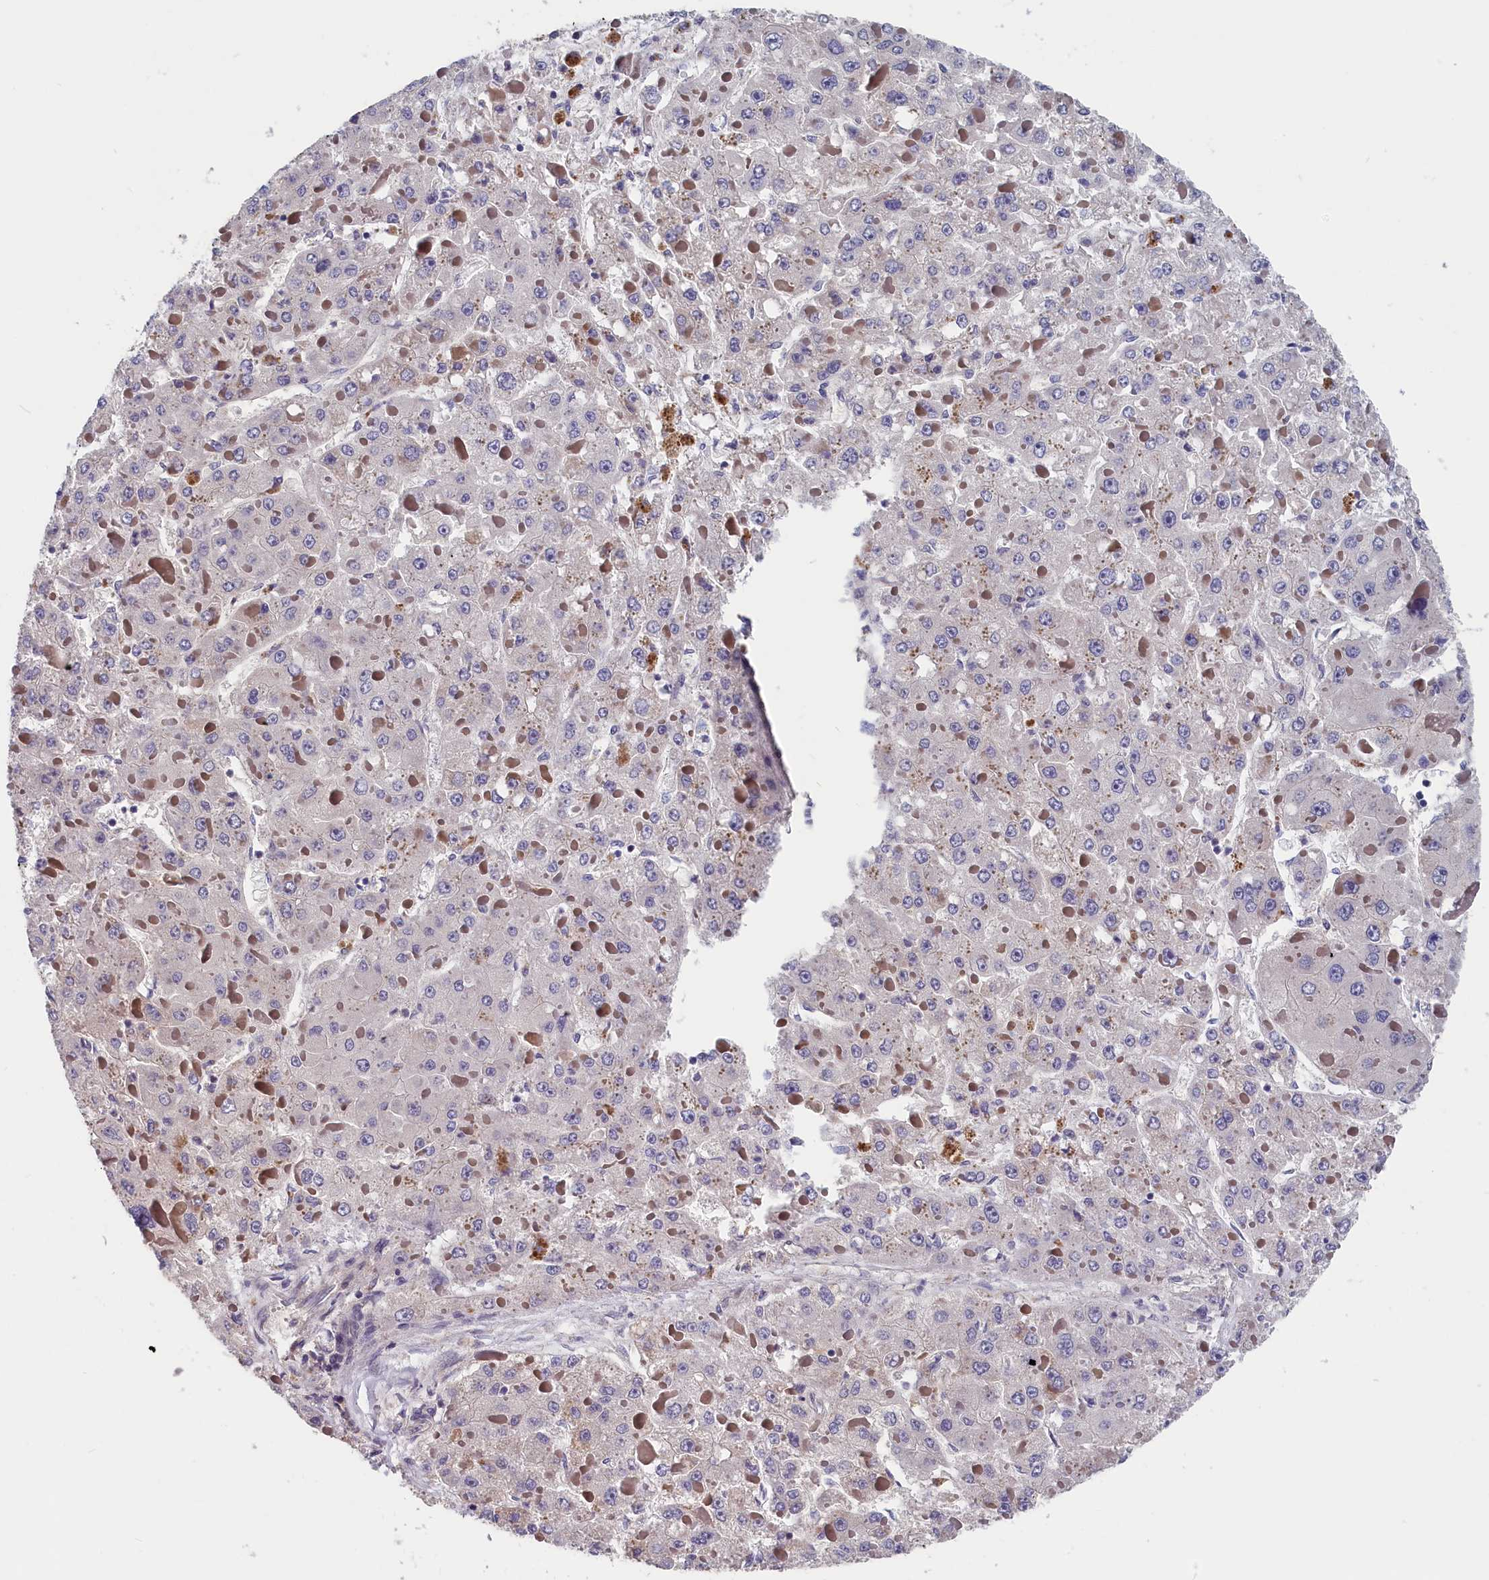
{"staining": {"intensity": "negative", "quantity": "none", "location": "none"}, "tissue": "liver cancer", "cell_type": "Tumor cells", "image_type": "cancer", "snomed": [{"axis": "morphology", "description": "Carcinoma, Hepatocellular, NOS"}, {"axis": "topography", "description": "Liver"}], "caption": "Immunohistochemistry of human liver hepatocellular carcinoma displays no positivity in tumor cells. (DAB (3,3'-diaminobenzidine) IHC with hematoxylin counter stain).", "gene": "TMEM116", "patient": {"sex": "female", "age": 73}}